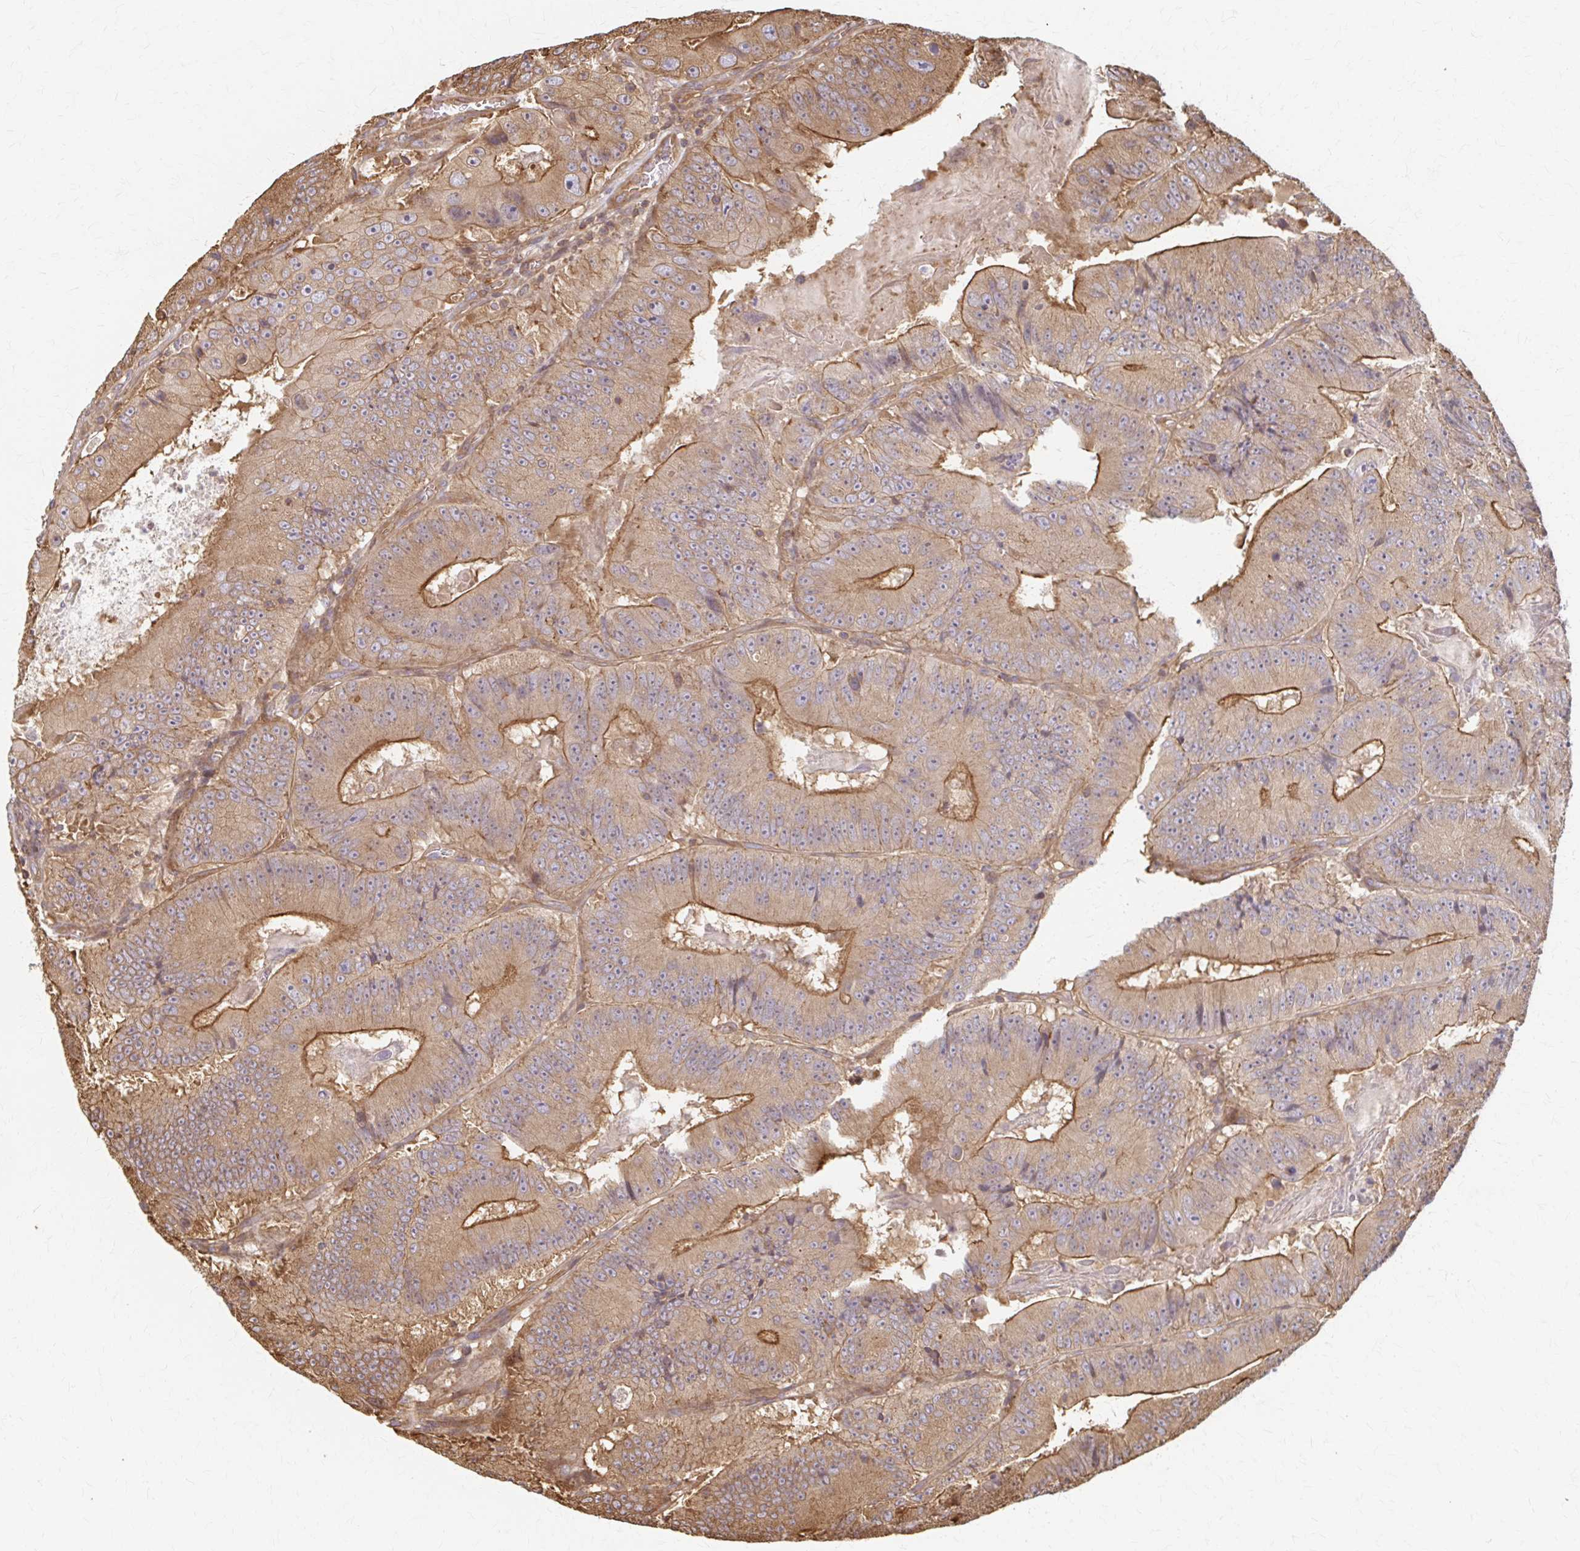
{"staining": {"intensity": "moderate", "quantity": ">75%", "location": "cytoplasmic/membranous"}, "tissue": "colorectal cancer", "cell_type": "Tumor cells", "image_type": "cancer", "snomed": [{"axis": "morphology", "description": "Adenocarcinoma, NOS"}, {"axis": "topography", "description": "Colon"}], "caption": "There is medium levels of moderate cytoplasmic/membranous expression in tumor cells of adenocarcinoma (colorectal), as demonstrated by immunohistochemical staining (brown color).", "gene": "ARHGAP35", "patient": {"sex": "female", "age": 86}}